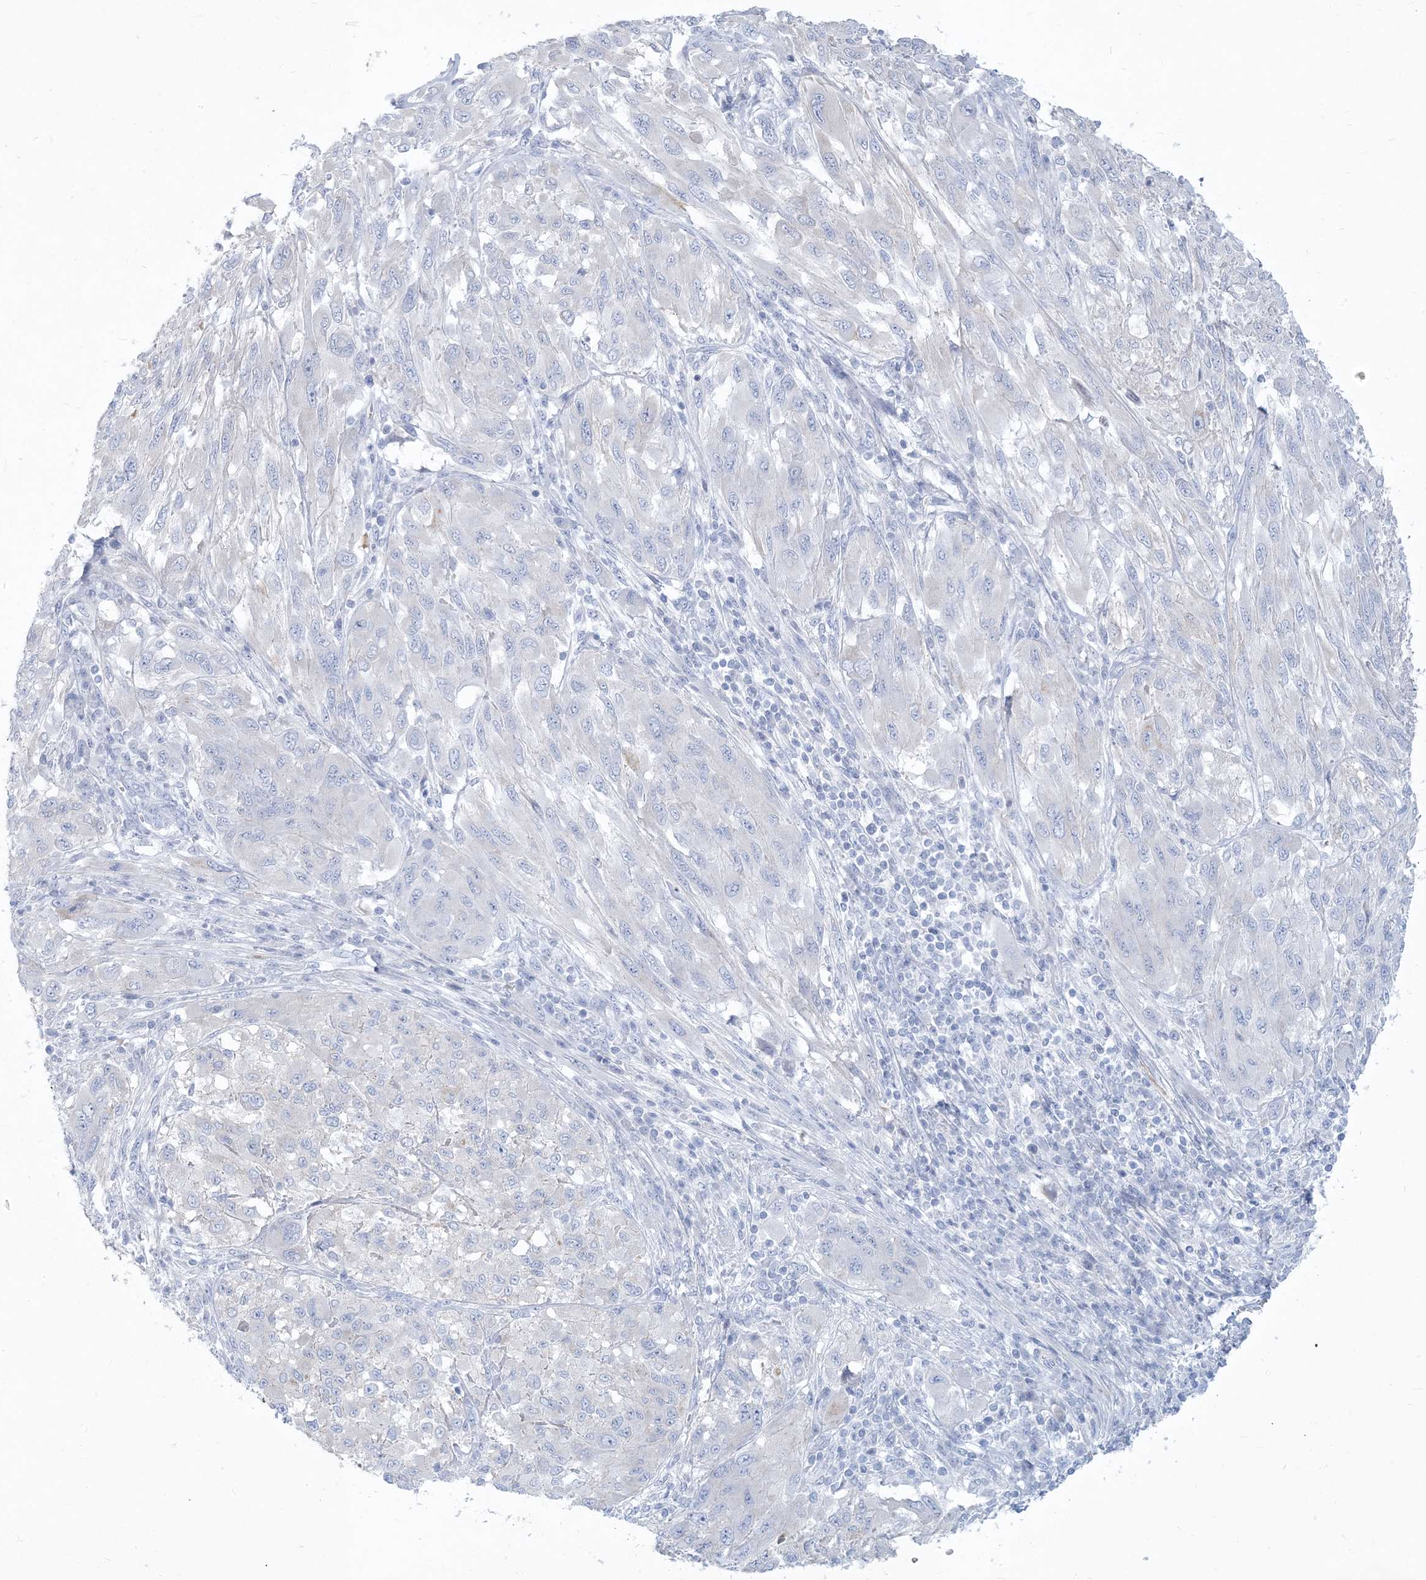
{"staining": {"intensity": "negative", "quantity": "none", "location": "none"}, "tissue": "melanoma", "cell_type": "Tumor cells", "image_type": "cancer", "snomed": [{"axis": "morphology", "description": "Malignant melanoma, NOS"}, {"axis": "topography", "description": "Skin"}], "caption": "Tumor cells show no significant protein staining in melanoma.", "gene": "MOXD1", "patient": {"sex": "female", "age": 91}}